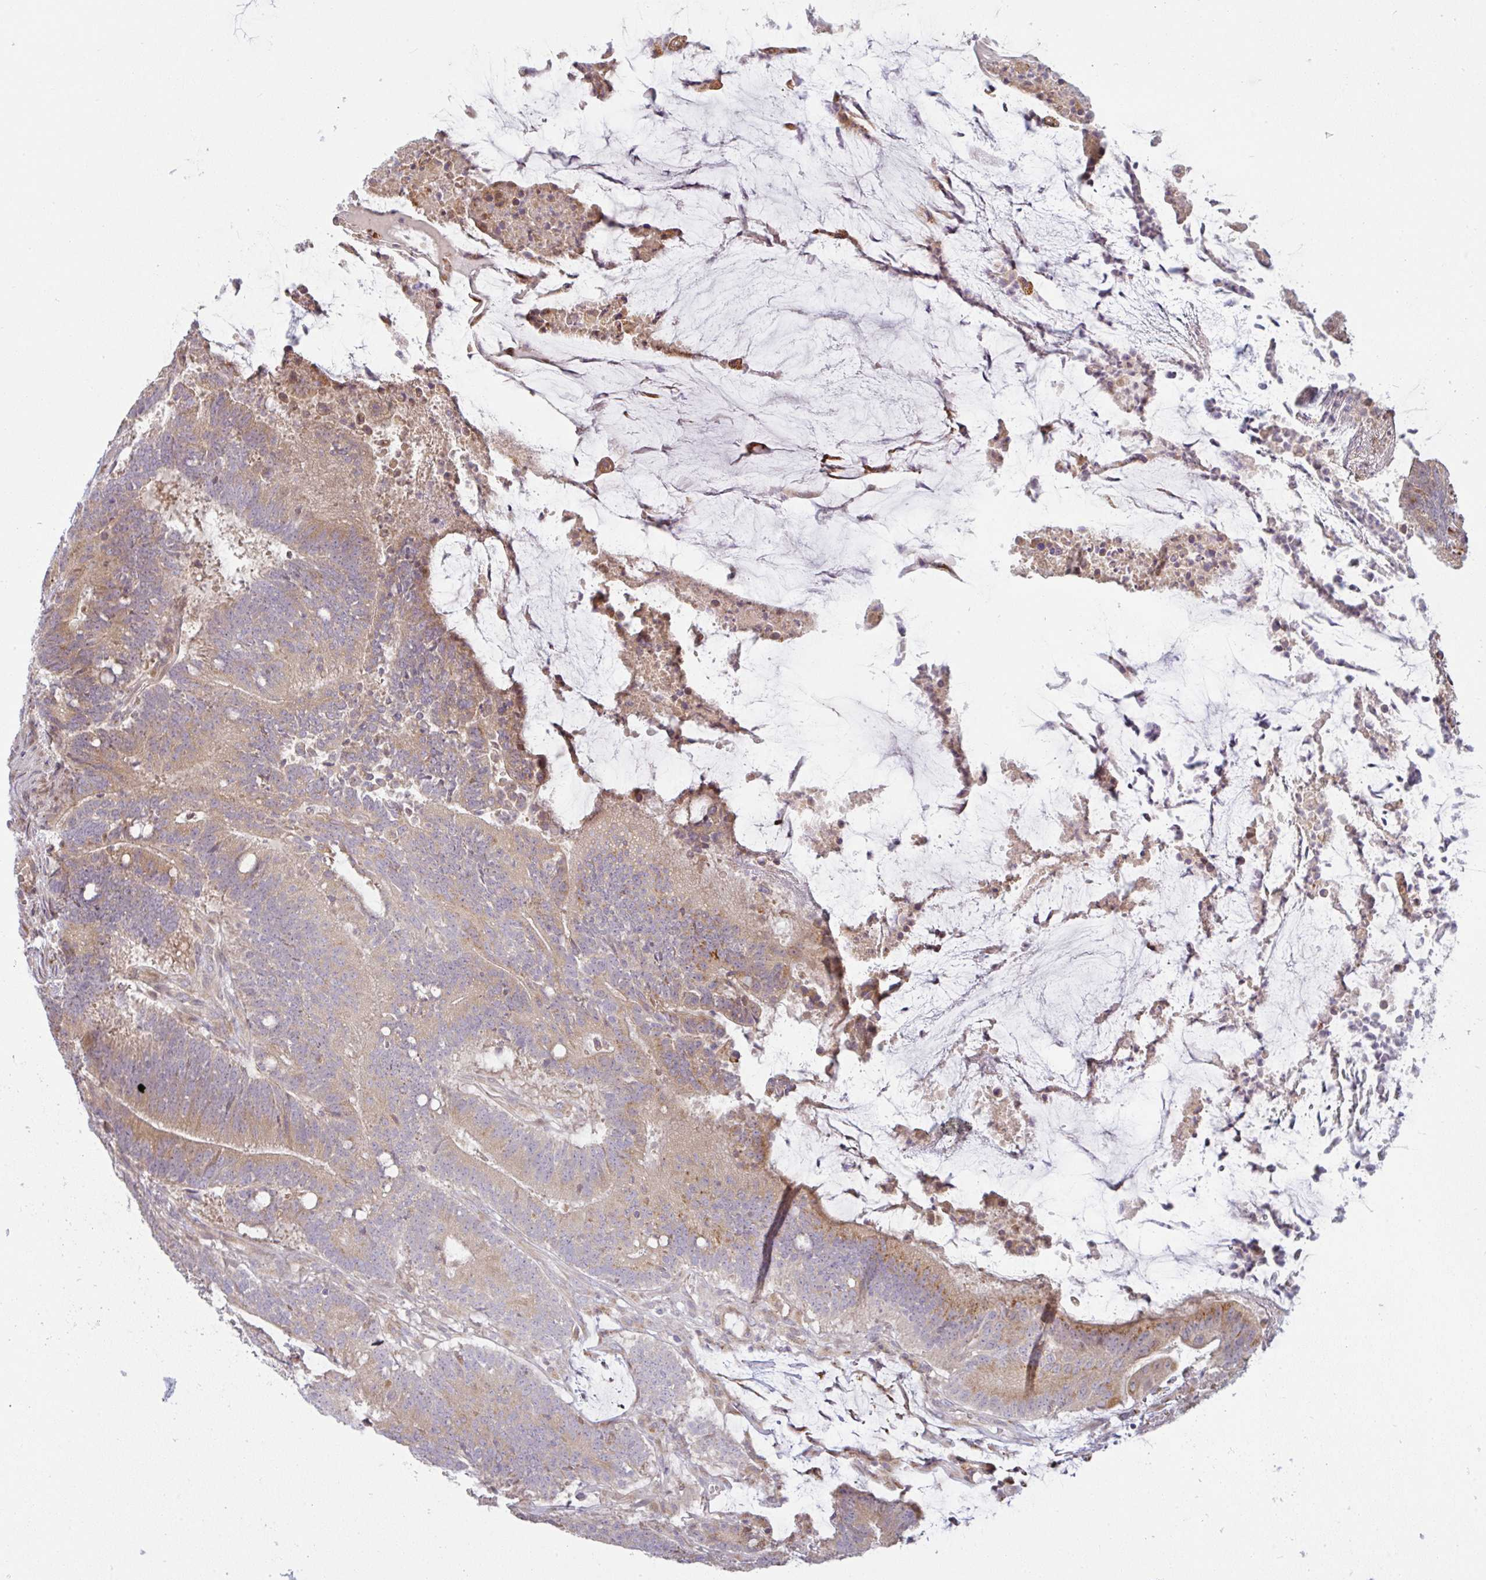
{"staining": {"intensity": "moderate", "quantity": "25%-75%", "location": "cytoplasmic/membranous"}, "tissue": "colorectal cancer", "cell_type": "Tumor cells", "image_type": "cancer", "snomed": [{"axis": "morphology", "description": "Adenocarcinoma, NOS"}, {"axis": "topography", "description": "Colon"}], "caption": "The immunohistochemical stain shows moderate cytoplasmic/membranous expression in tumor cells of colorectal cancer tissue.", "gene": "MOB1A", "patient": {"sex": "female", "age": 43}}